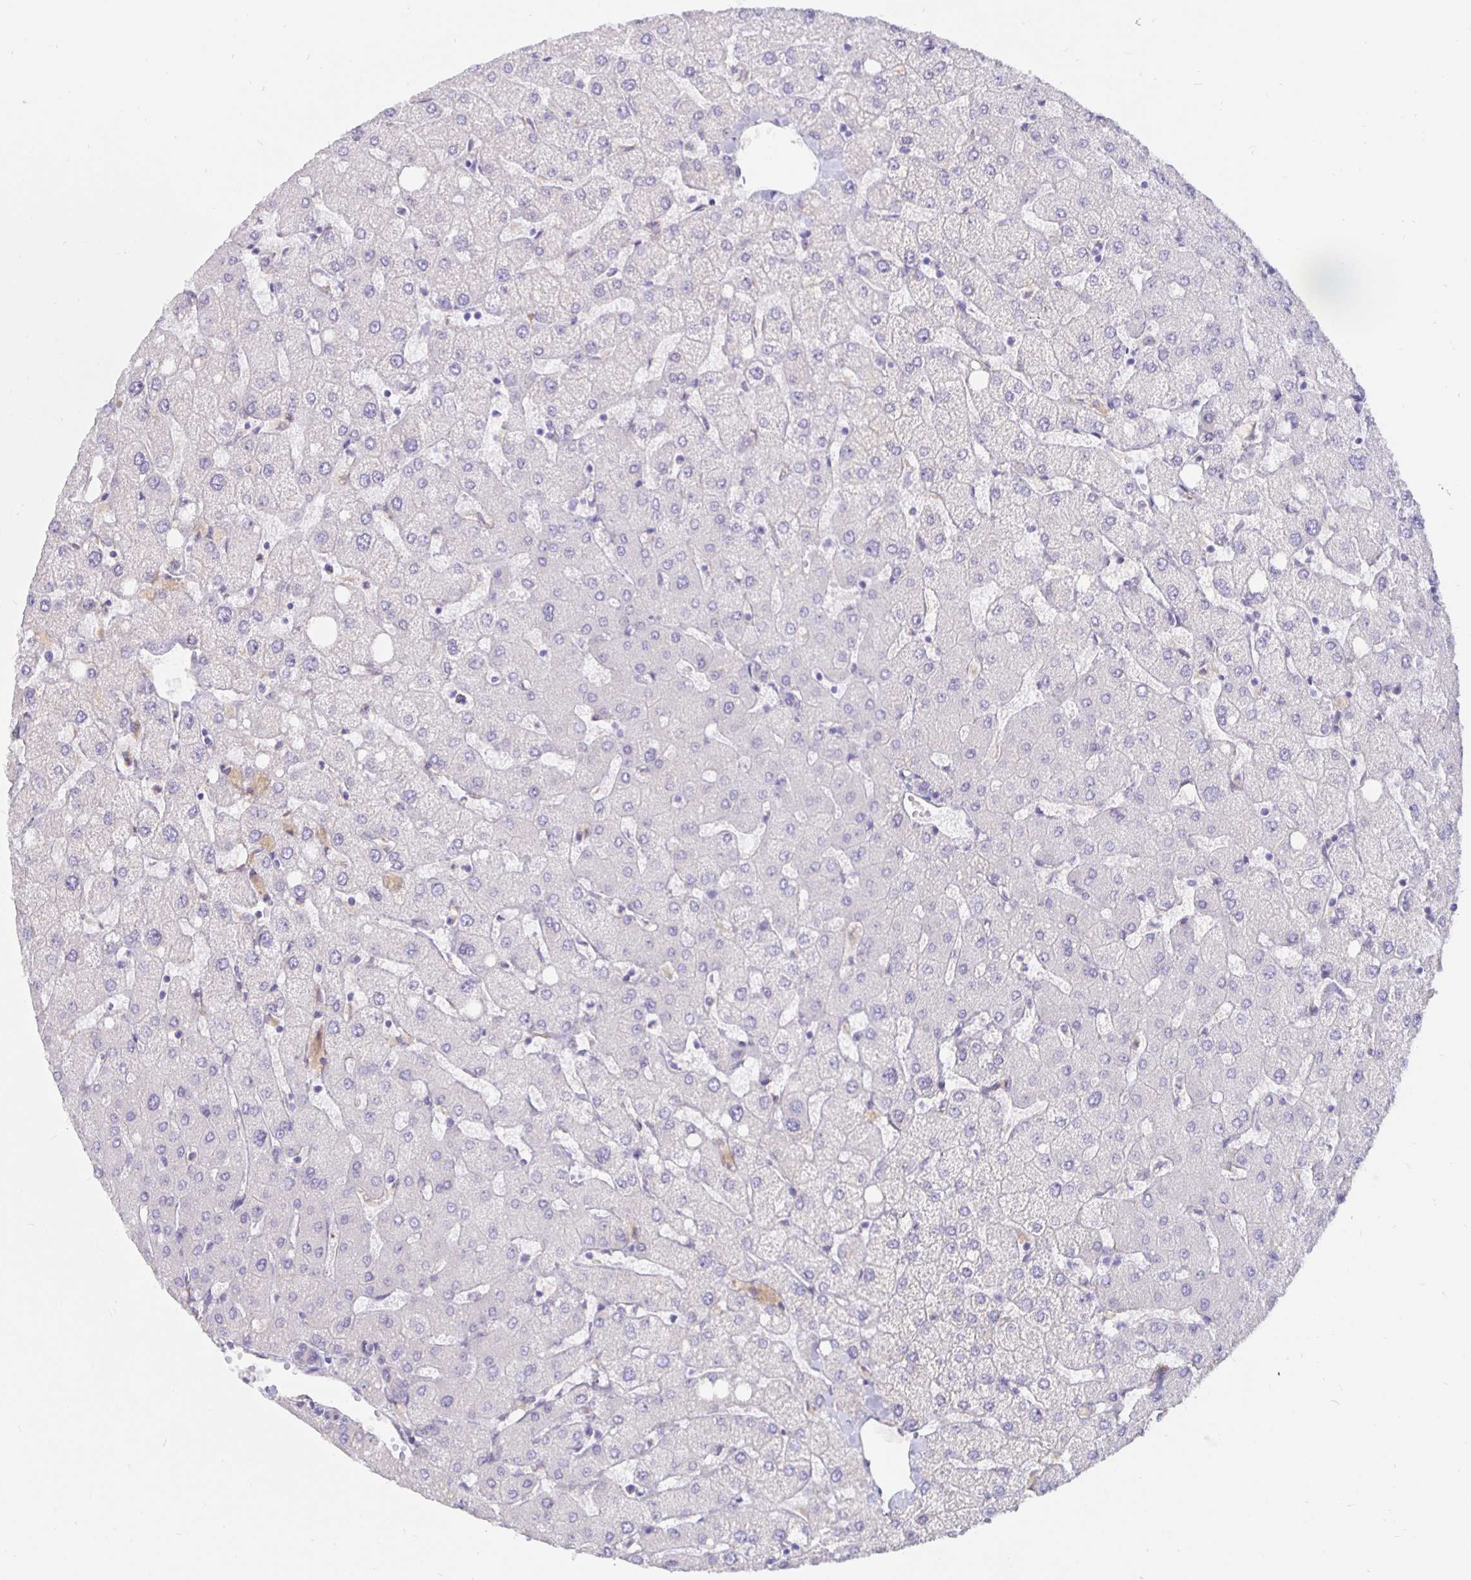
{"staining": {"intensity": "negative", "quantity": "none", "location": "none"}, "tissue": "liver", "cell_type": "Cholangiocytes", "image_type": "normal", "snomed": [{"axis": "morphology", "description": "Normal tissue, NOS"}, {"axis": "topography", "description": "Liver"}], "caption": "An immunohistochemistry photomicrograph of unremarkable liver is shown. There is no staining in cholangiocytes of liver. (Stains: DAB (3,3'-diaminobenzidine) immunohistochemistry with hematoxylin counter stain, Microscopy: brightfield microscopy at high magnification).", "gene": "DNAI2", "patient": {"sex": "female", "age": 54}}